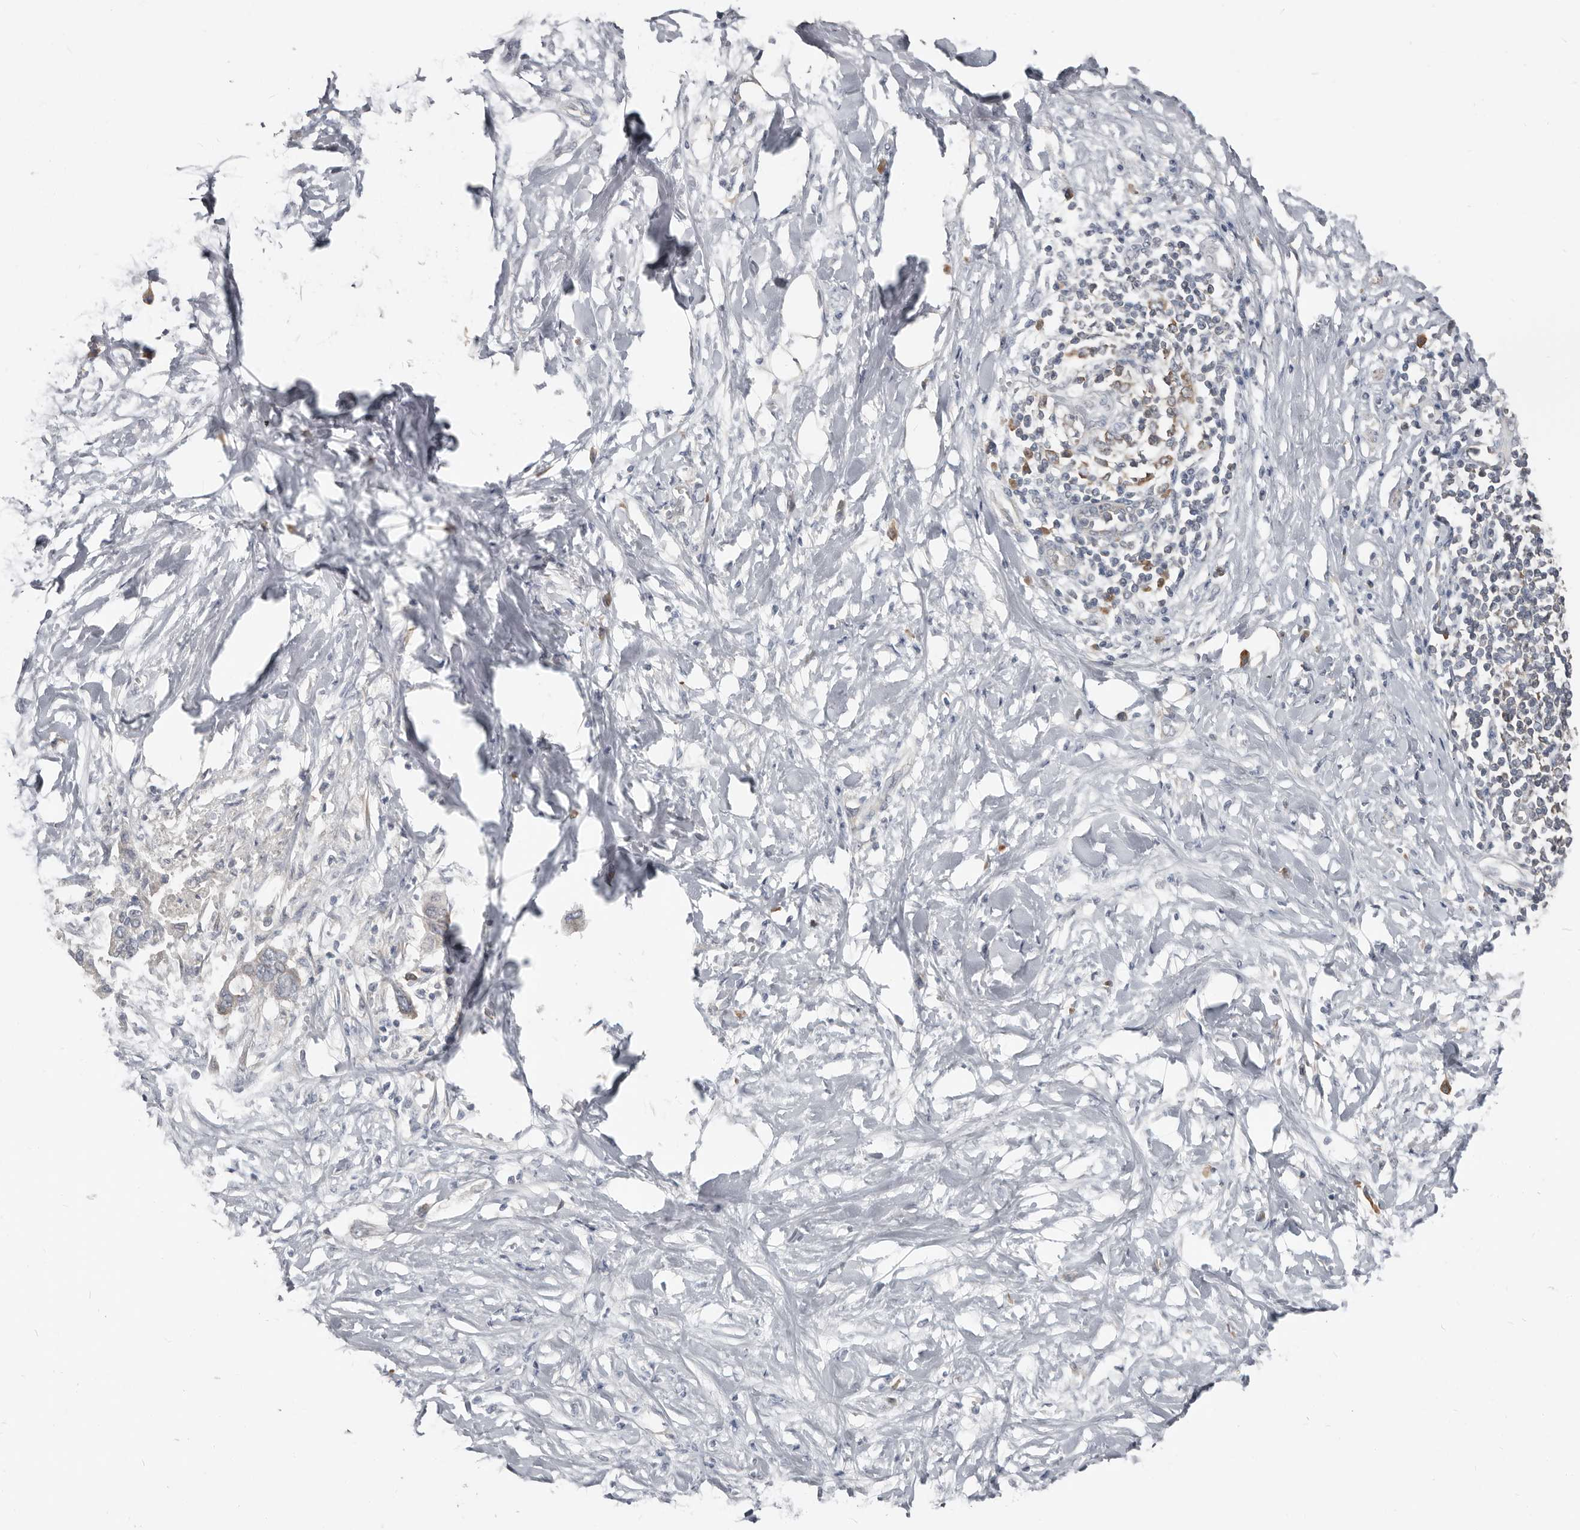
{"staining": {"intensity": "negative", "quantity": "none", "location": "none"}, "tissue": "pancreatic cancer", "cell_type": "Tumor cells", "image_type": "cancer", "snomed": [{"axis": "morphology", "description": "Normal tissue, NOS"}, {"axis": "morphology", "description": "Adenocarcinoma, NOS"}, {"axis": "topography", "description": "Pancreas"}, {"axis": "topography", "description": "Peripheral nerve tissue"}], "caption": "Human pancreatic adenocarcinoma stained for a protein using immunohistochemistry (IHC) reveals no expression in tumor cells.", "gene": "AKNAD1", "patient": {"sex": "male", "age": 59}}